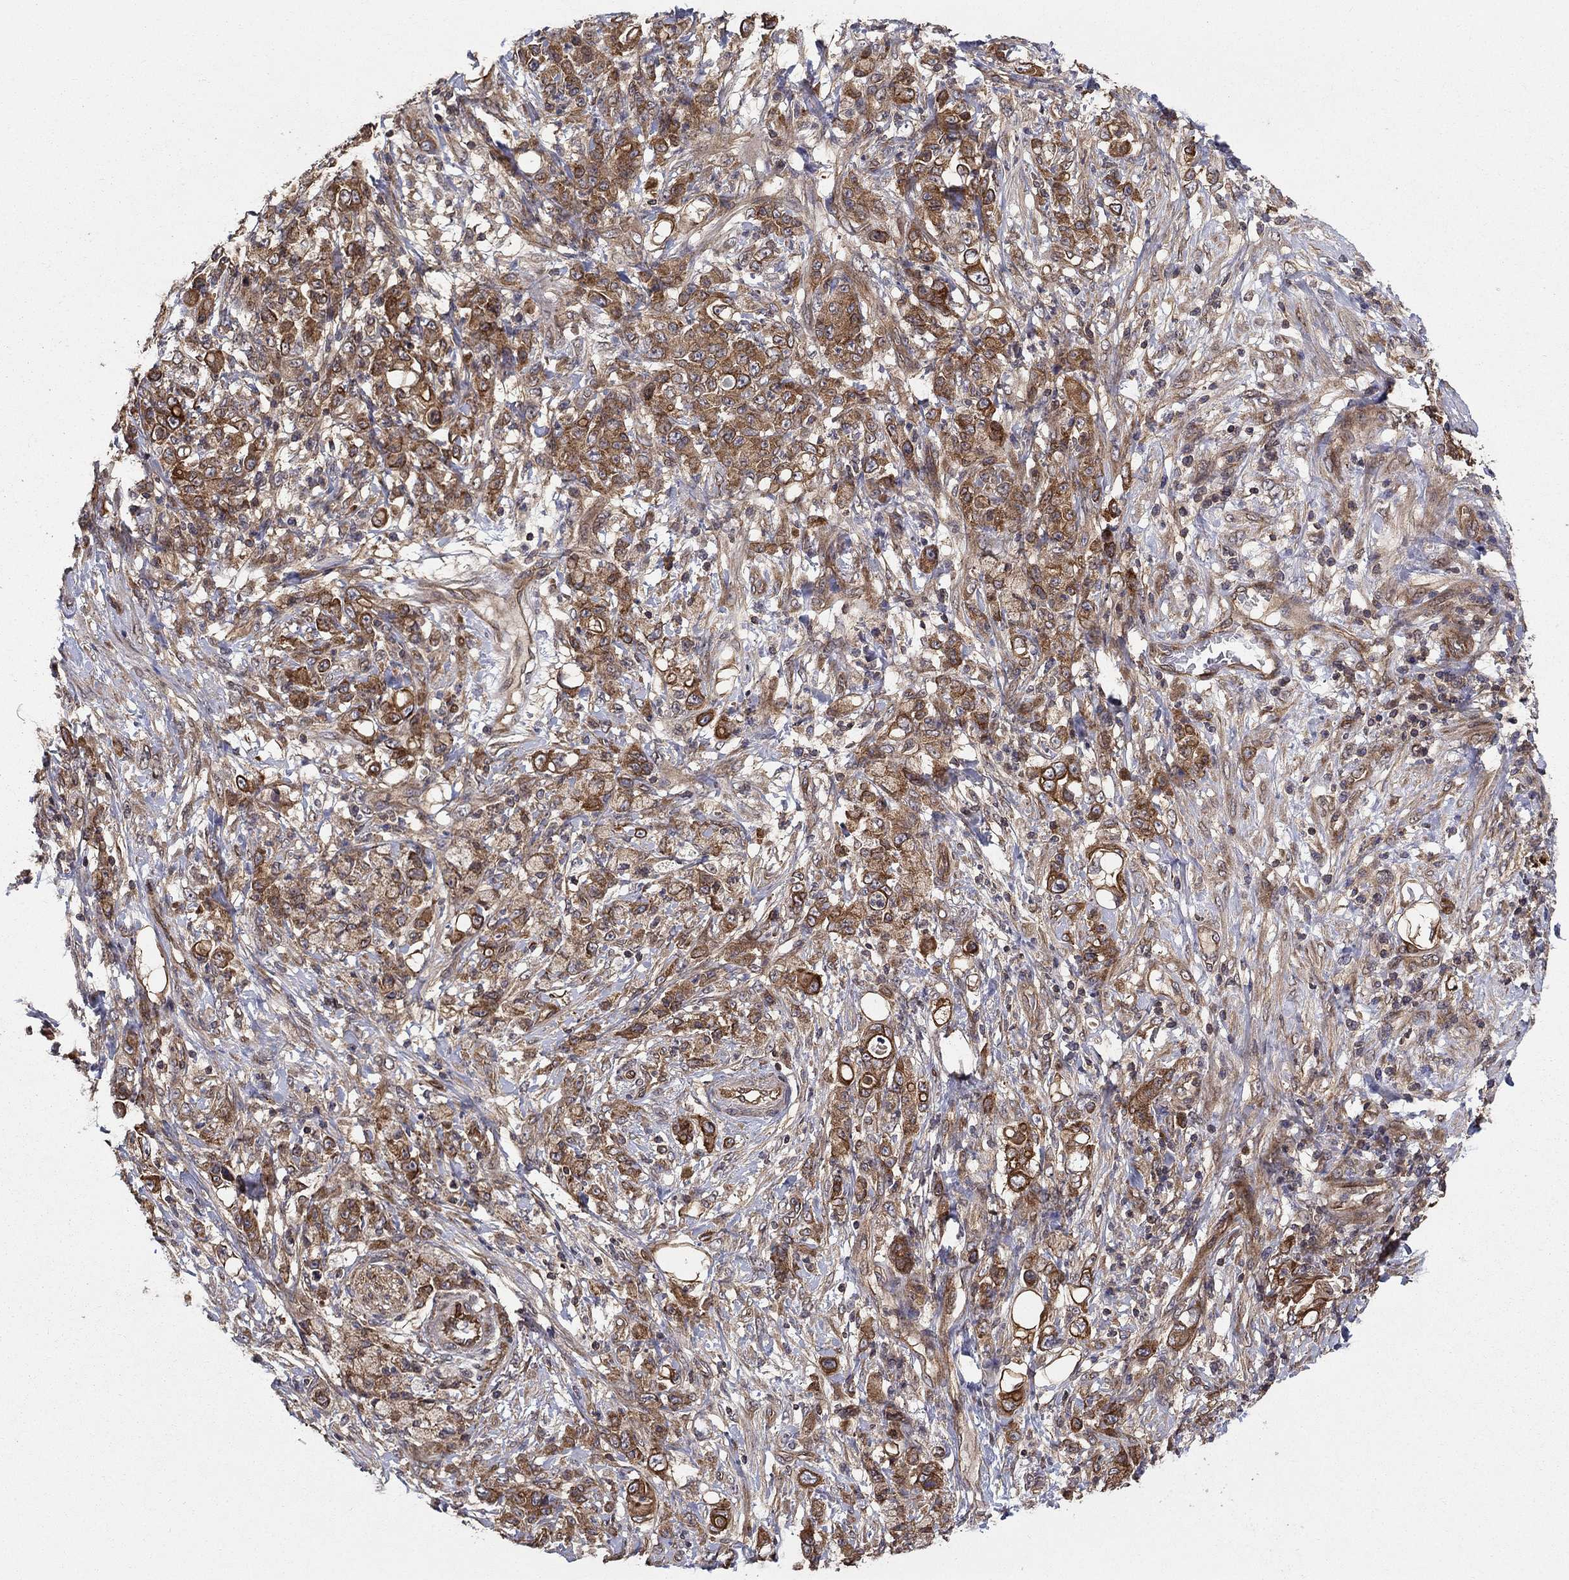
{"staining": {"intensity": "strong", "quantity": "25%-75%", "location": "cytoplasmic/membranous"}, "tissue": "stomach cancer", "cell_type": "Tumor cells", "image_type": "cancer", "snomed": [{"axis": "morphology", "description": "Adenocarcinoma, NOS"}, {"axis": "topography", "description": "Stomach"}], "caption": "A brown stain labels strong cytoplasmic/membranous staining of a protein in human stomach adenocarcinoma tumor cells. The protein is shown in brown color, while the nuclei are stained blue.", "gene": "BMERB1", "patient": {"sex": "female", "age": 79}}